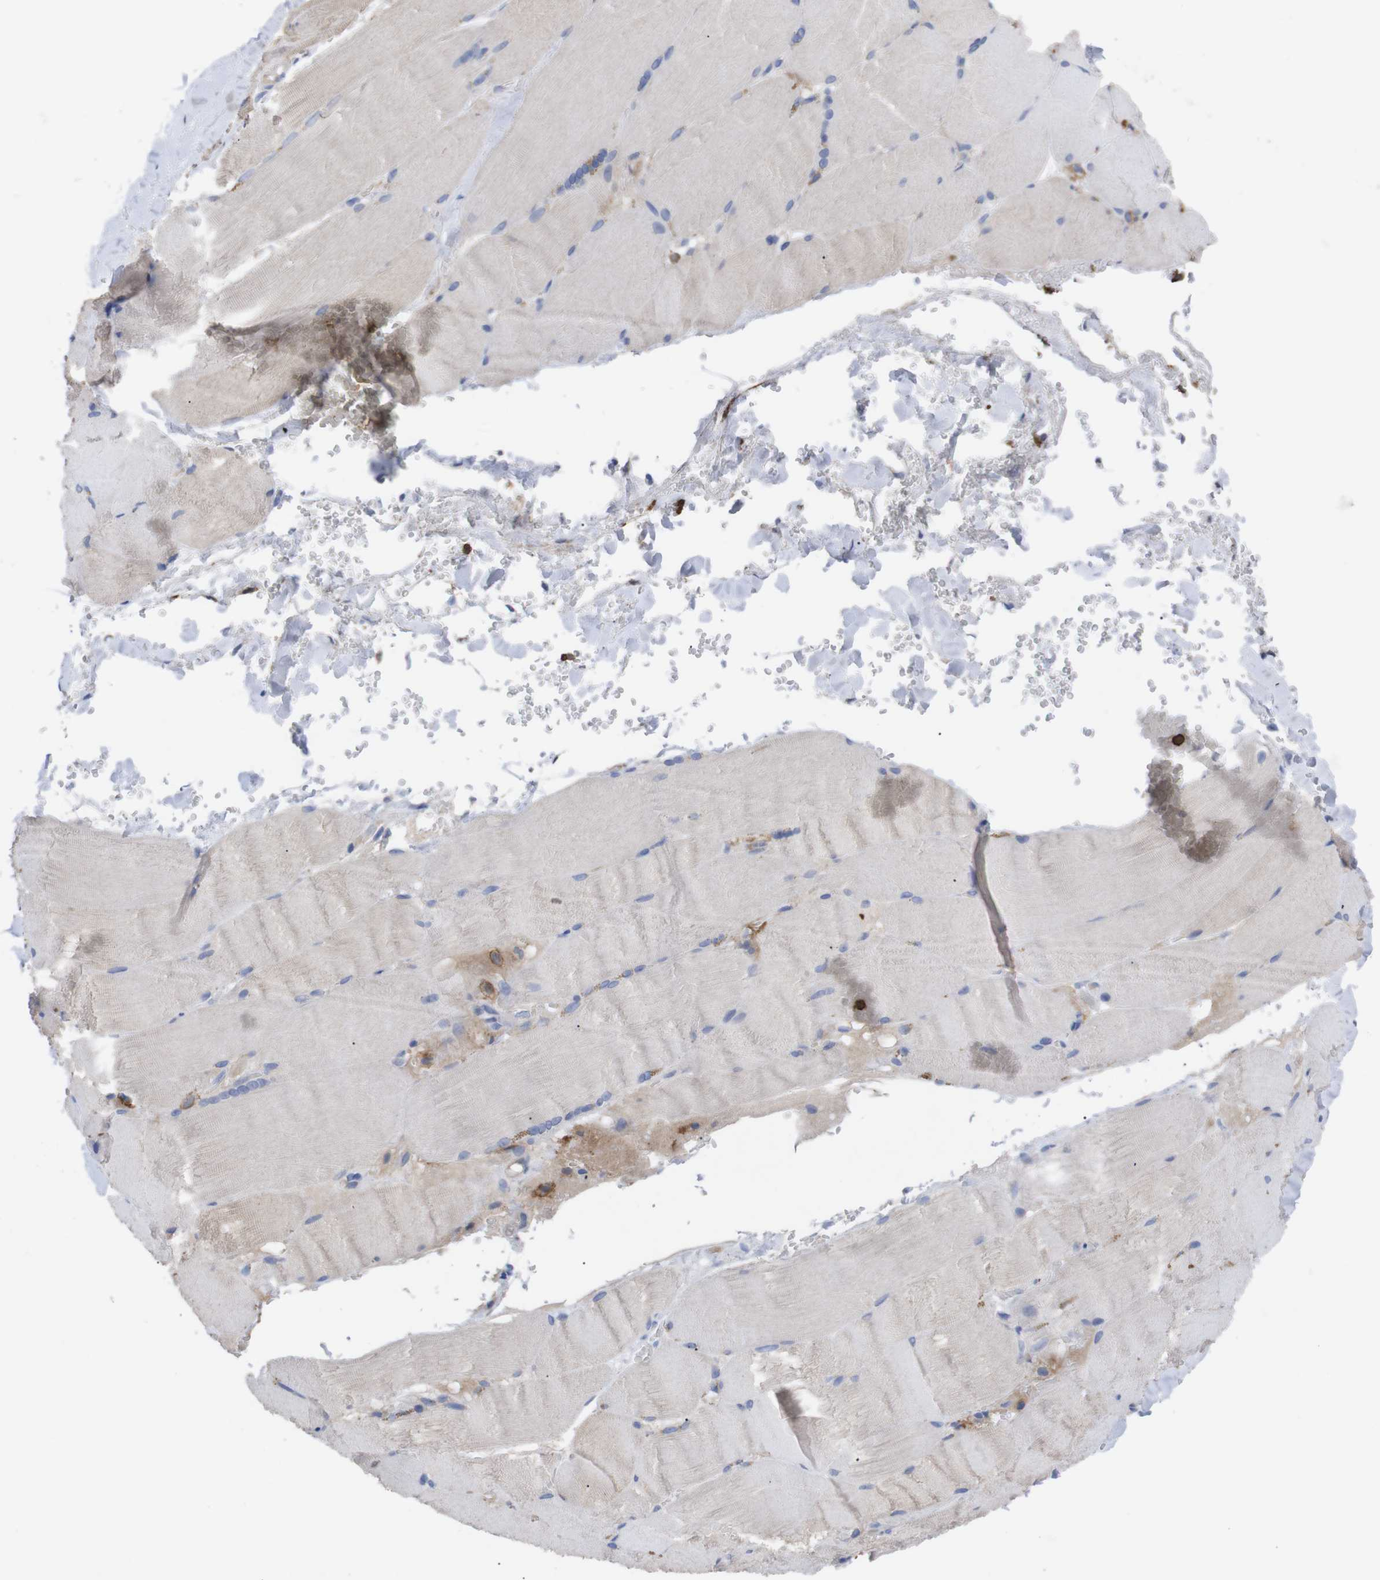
{"staining": {"intensity": "weak", "quantity": "<25%", "location": "cytoplasmic/membranous"}, "tissue": "skeletal muscle", "cell_type": "Myocytes", "image_type": "normal", "snomed": [{"axis": "morphology", "description": "Normal tissue, NOS"}, {"axis": "topography", "description": "Skin"}, {"axis": "topography", "description": "Skeletal muscle"}], "caption": "A high-resolution histopathology image shows IHC staining of normal skeletal muscle, which demonstrates no significant positivity in myocytes.", "gene": "C5AR1", "patient": {"sex": "male", "age": 83}}